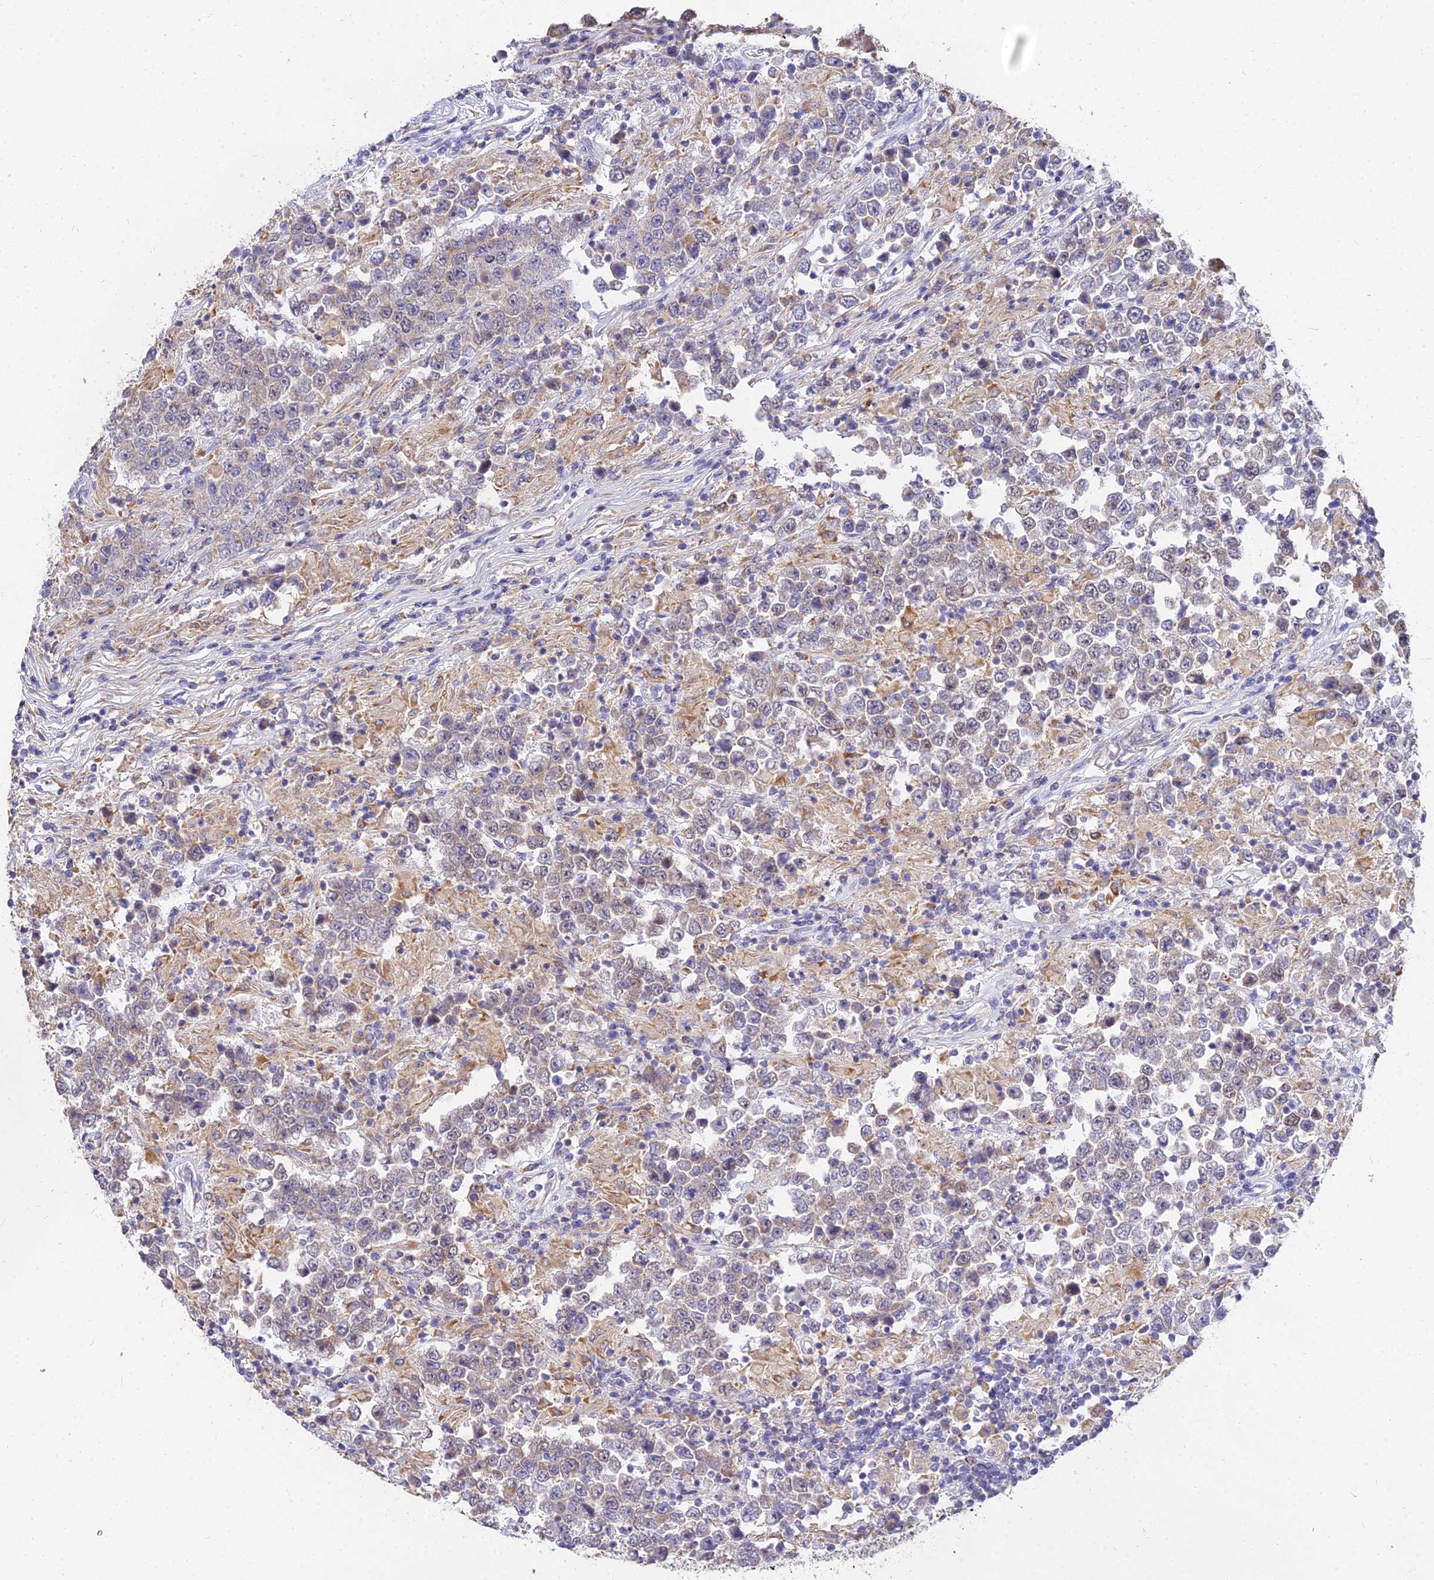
{"staining": {"intensity": "weak", "quantity": "25%-75%", "location": "nuclear"}, "tissue": "testis cancer", "cell_type": "Tumor cells", "image_type": "cancer", "snomed": [{"axis": "morphology", "description": "Normal tissue, NOS"}, {"axis": "morphology", "description": "Urothelial carcinoma, High grade"}, {"axis": "morphology", "description": "Seminoma, NOS"}, {"axis": "morphology", "description": "Carcinoma, Embryonal, NOS"}, {"axis": "topography", "description": "Urinary bladder"}, {"axis": "topography", "description": "Testis"}], "caption": "An immunohistochemistry (IHC) image of tumor tissue is shown. Protein staining in brown highlights weak nuclear positivity in high-grade urothelial carcinoma (testis) within tumor cells.", "gene": "ARL8B", "patient": {"sex": "male", "age": 41}}